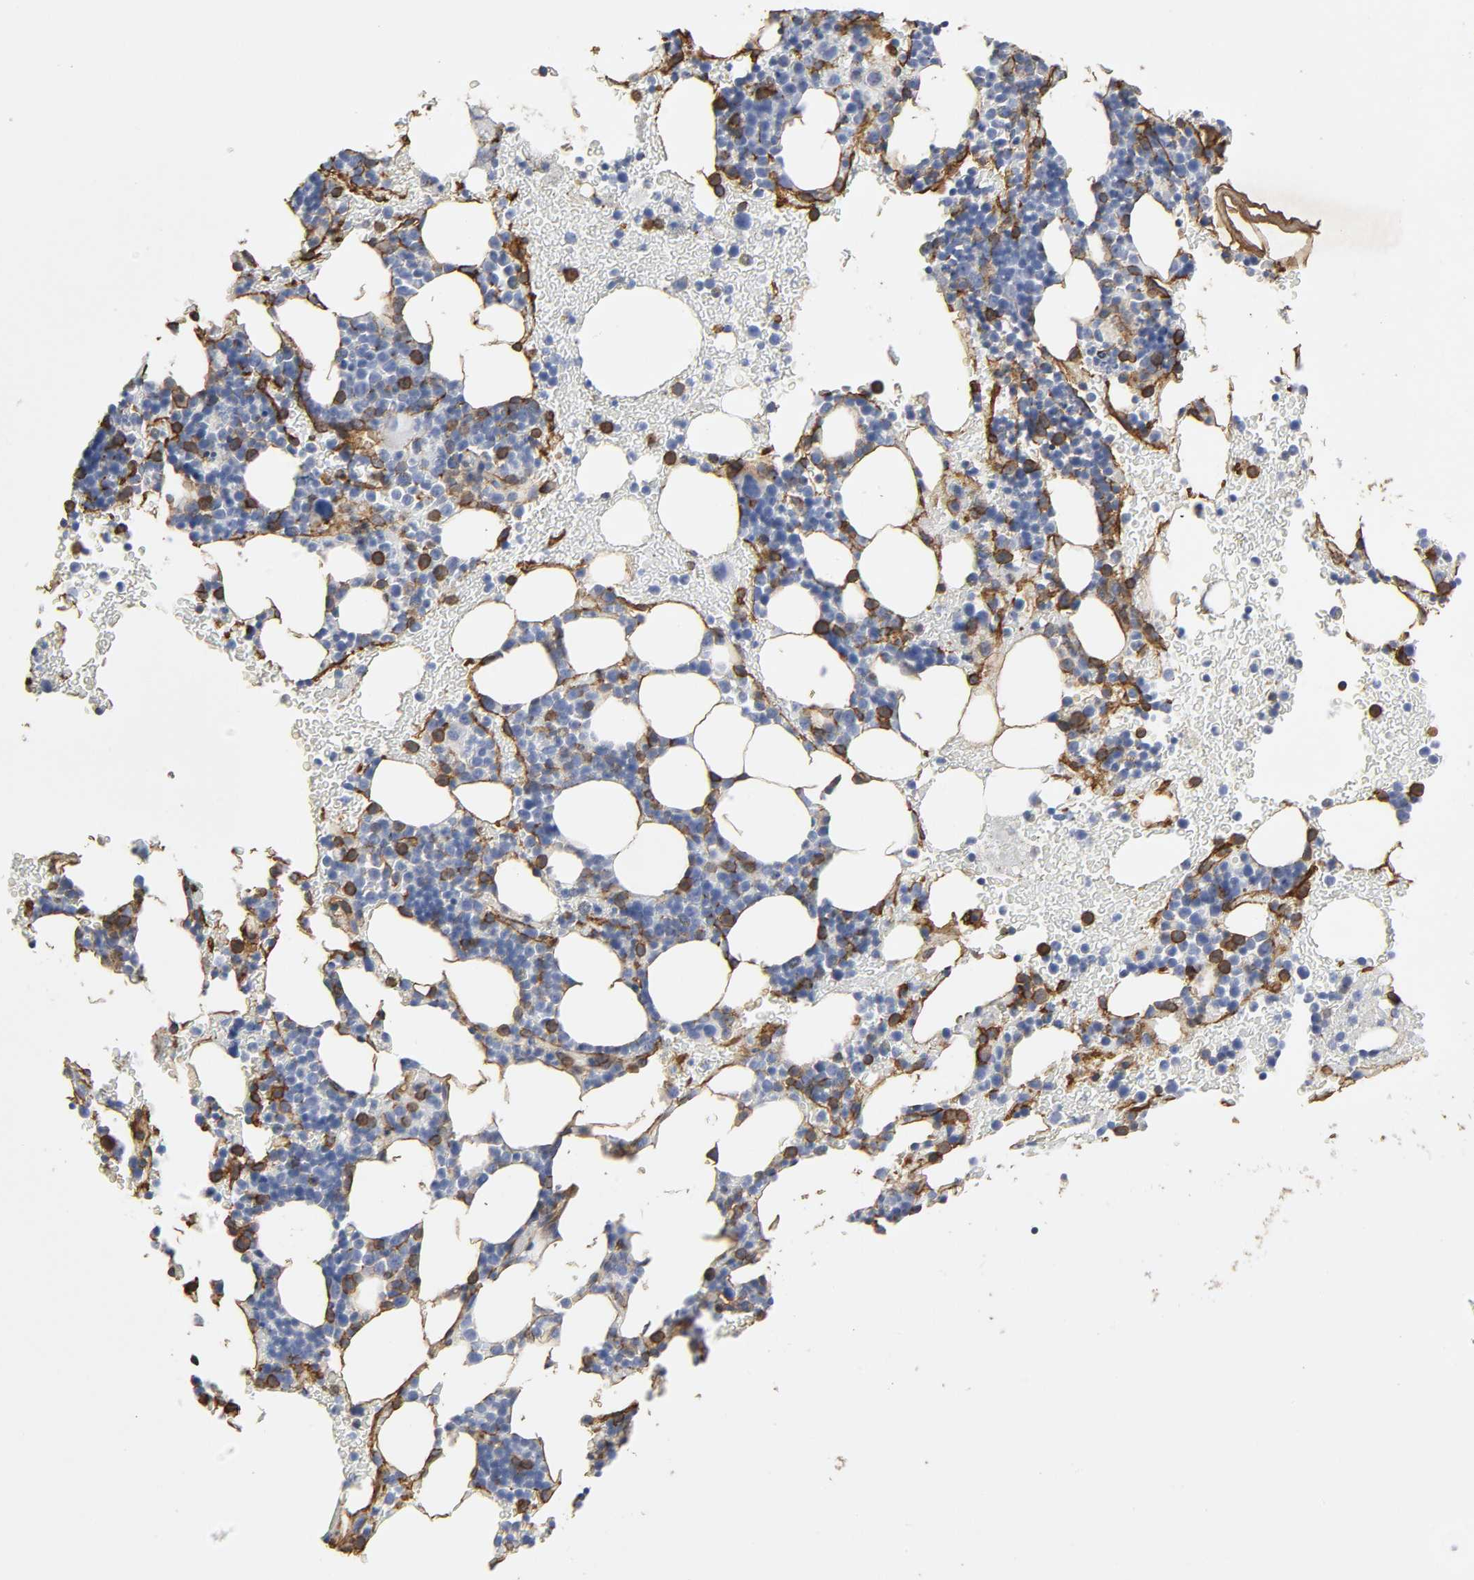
{"staining": {"intensity": "moderate", "quantity": "<25%", "location": "cytoplasmic/membranous"}, "tissue": "bone marrow", "cell_type": "Hematopoietic cells", "image_type": "normal", "snomed": [{"axis": "morphology", "description": "Normal tissue, NOS"}, {"axis": "topography", "description": "Bone marrow"}], "caption": "This histopathology image displays immunohistochemistry (IHC) staining of normal bone marrow, with low moderate cytoplasmic/membranous positivity in about <25% of hematopoietic cells.", "gene": "ANXA2", "patient": {"sex": "male", "age": 17}}